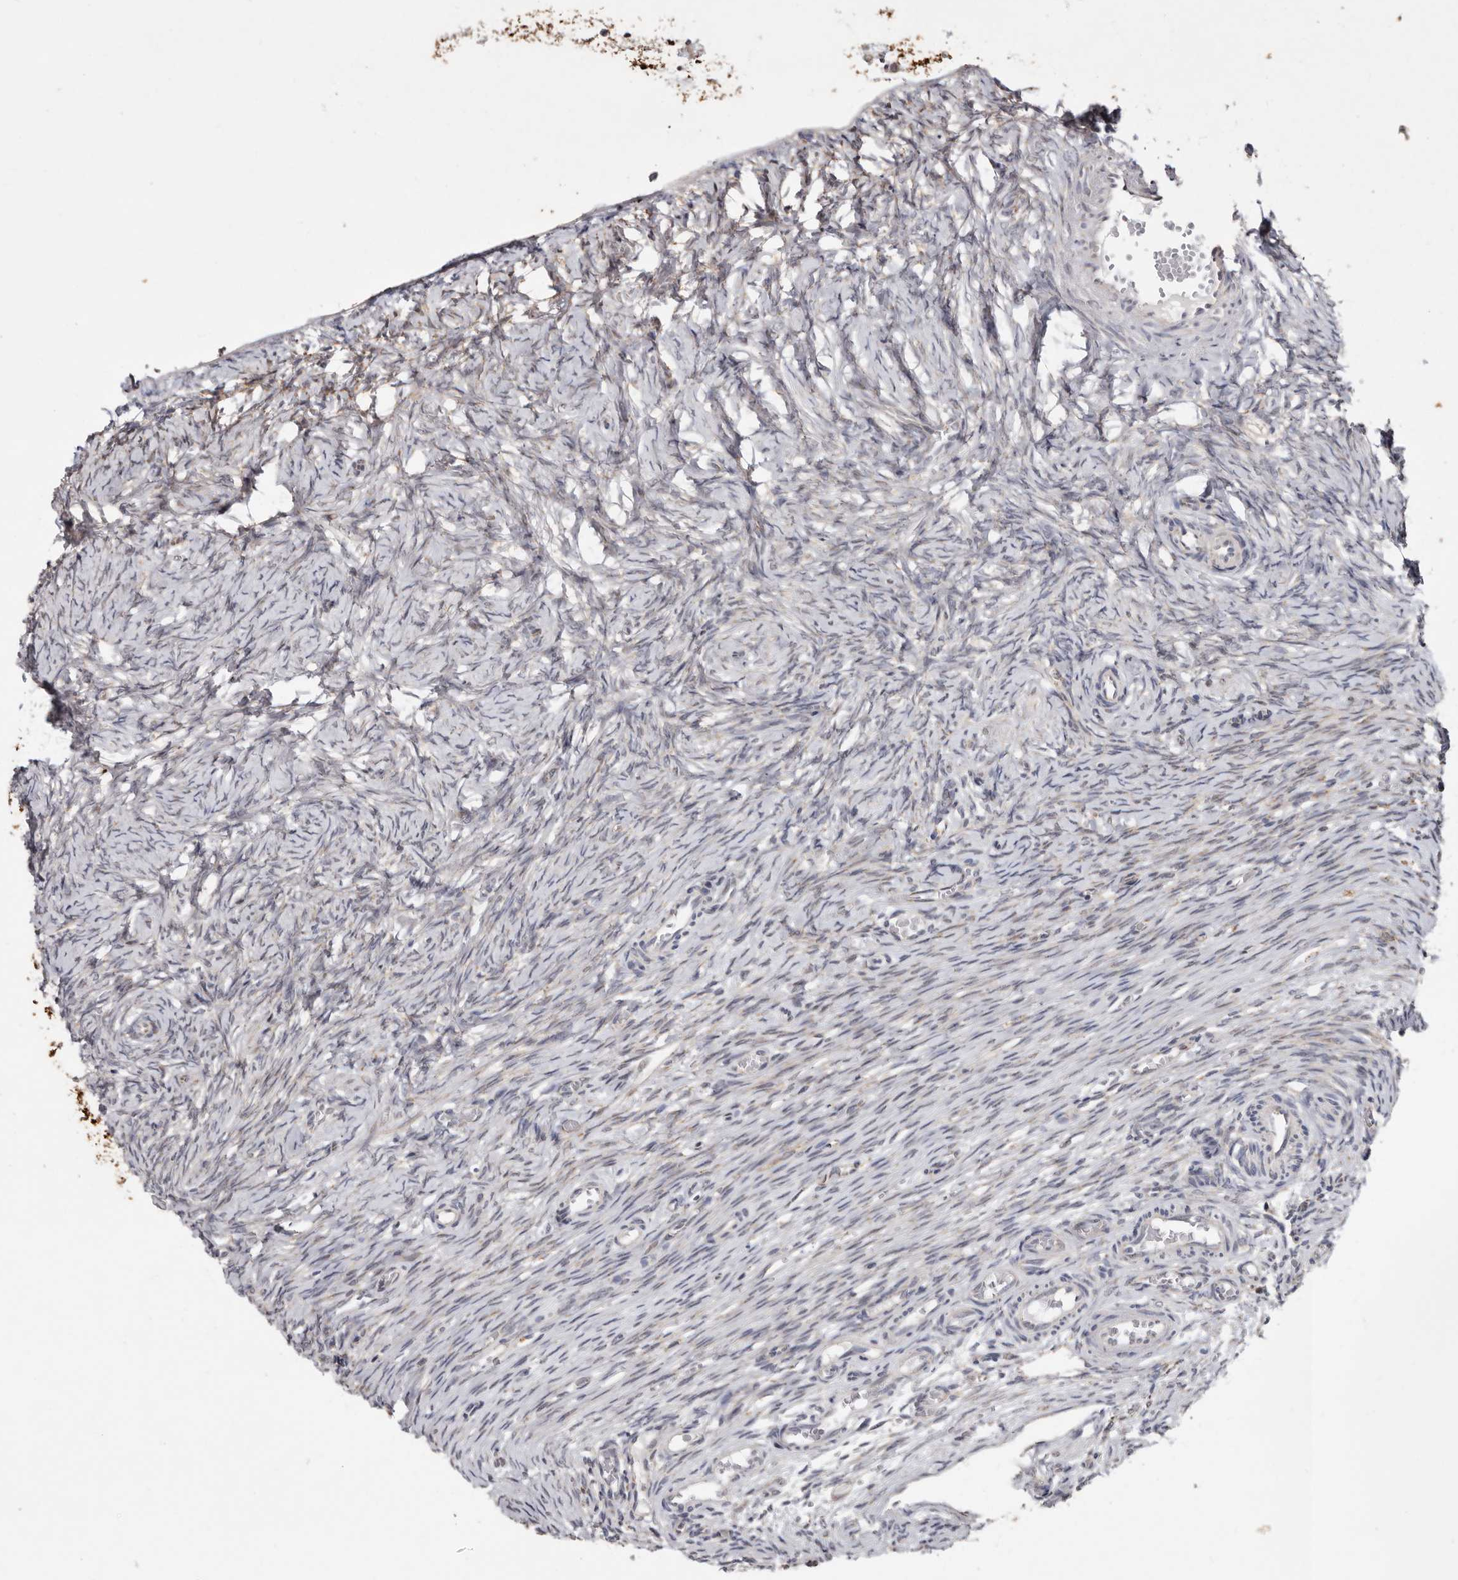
{"staining": {"intensity": "negative", "quantity": "none", "location": "none"}, "tissue": "ovary", "cell_type": "Ovarian stroma cells", "image_type": "normal", "snomed": [{"axis": "morphology", "description": "Adenocarcinoma, NOS"}, {"axis": "topography", "description": "Endometrium"}], "caption": "Ovarian stroma cells are negative for brown protein staining in normal ovary. (DAB (3,3'-diaminobenzidine) immunohistochemistry (IHC) with hematoxylin counter stain).", "gene": "MRPL18", "patient": {"sex": "female", "age": 32}}